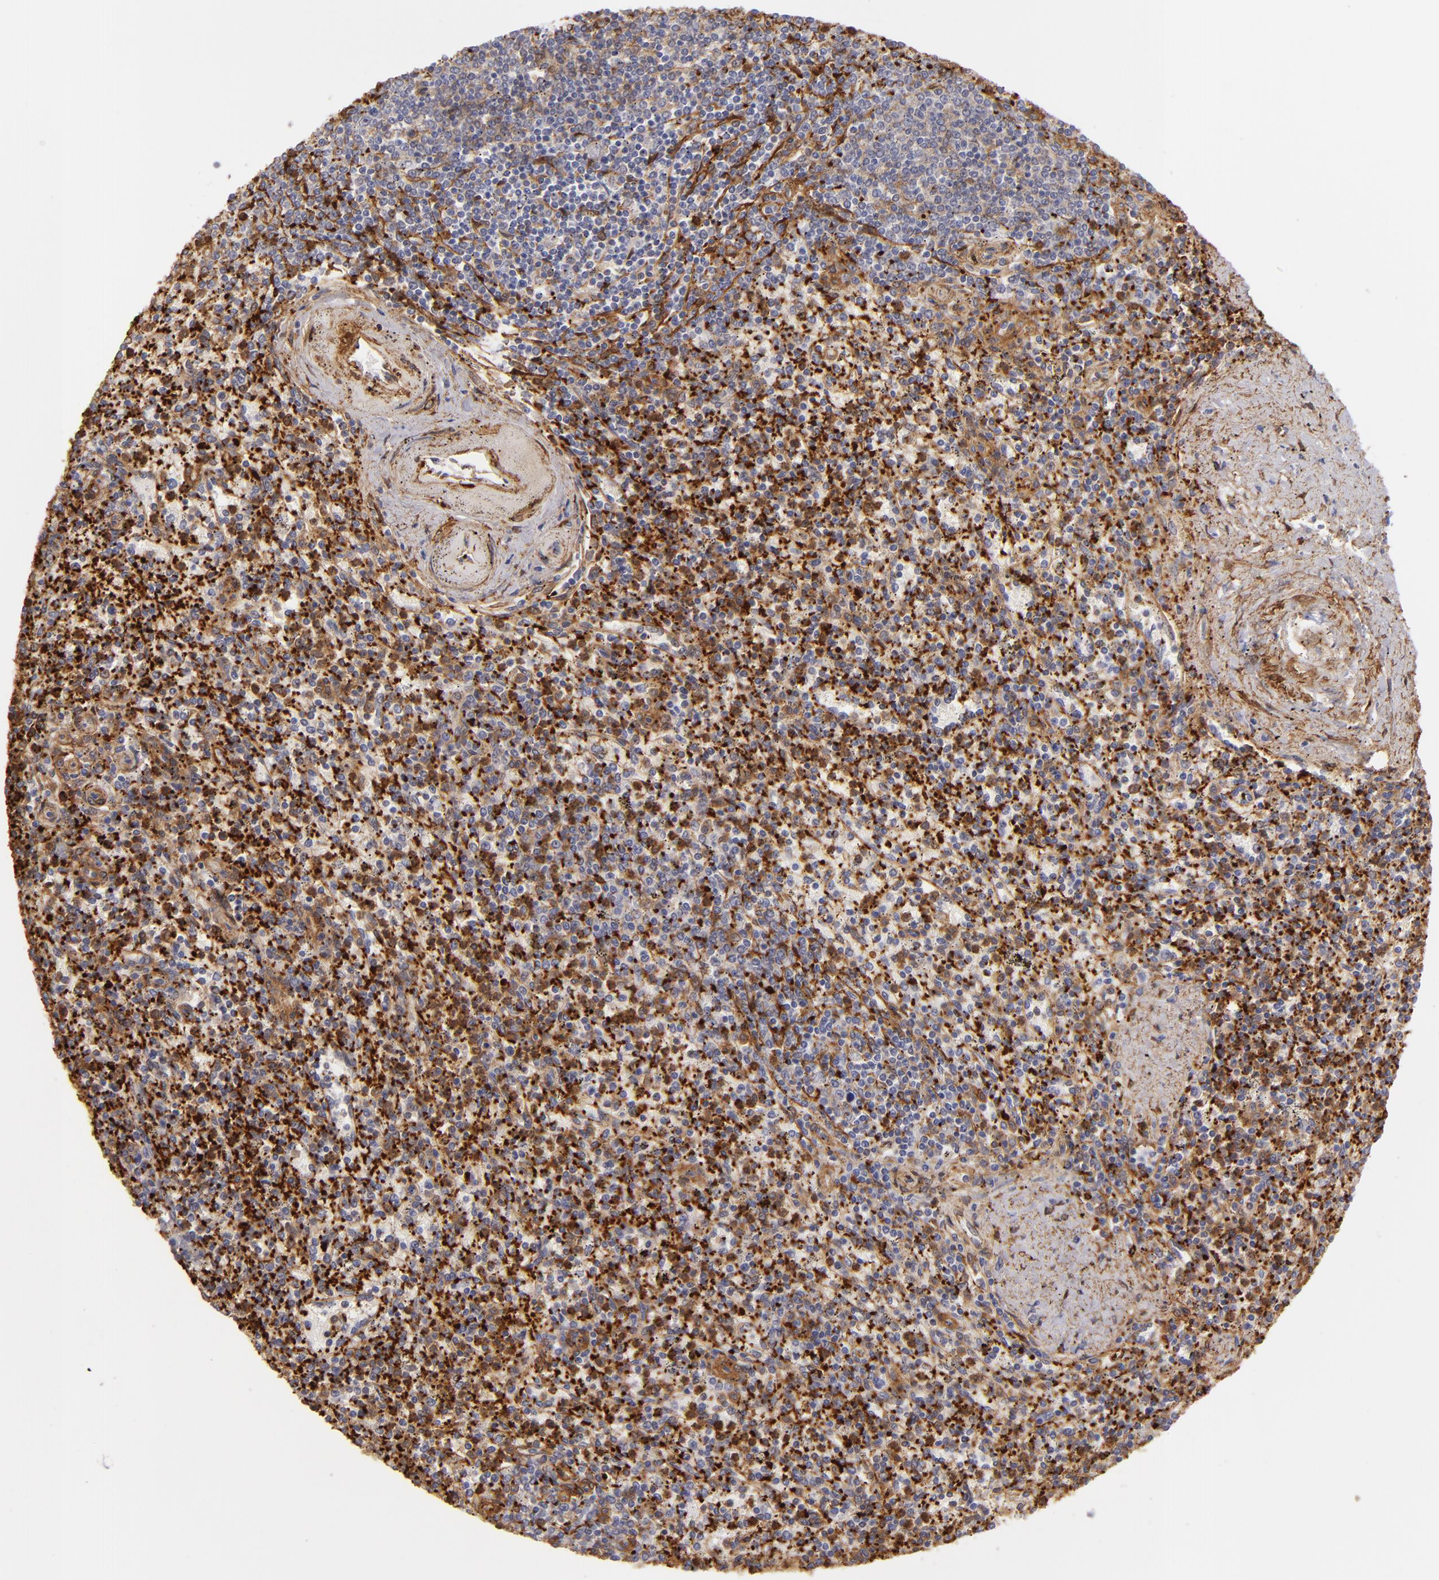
{"staining": {"intensity": "strong", "quantity": "<25%", "location": "cytoplasmic/membranous"}, "tissue": "spleen", "cell_type": "Cells in red pulp", "image_type": "normal", "snomed": [{"axis": "morphology", "description": "Normal tissue, NOS"}, {"axis": "topography", "description": "Spleen"}], "caption": "Protein expression analysis of normal spleen exhibits strong cytoplasmic/membranous positivity in about <25% of cells in red pulp. Immunohistochemistry (ihc) stains the protein in brown and the nuclei are stained blue.", "gene": "VCL", "patient": {"sex": "male", "age": 72}}